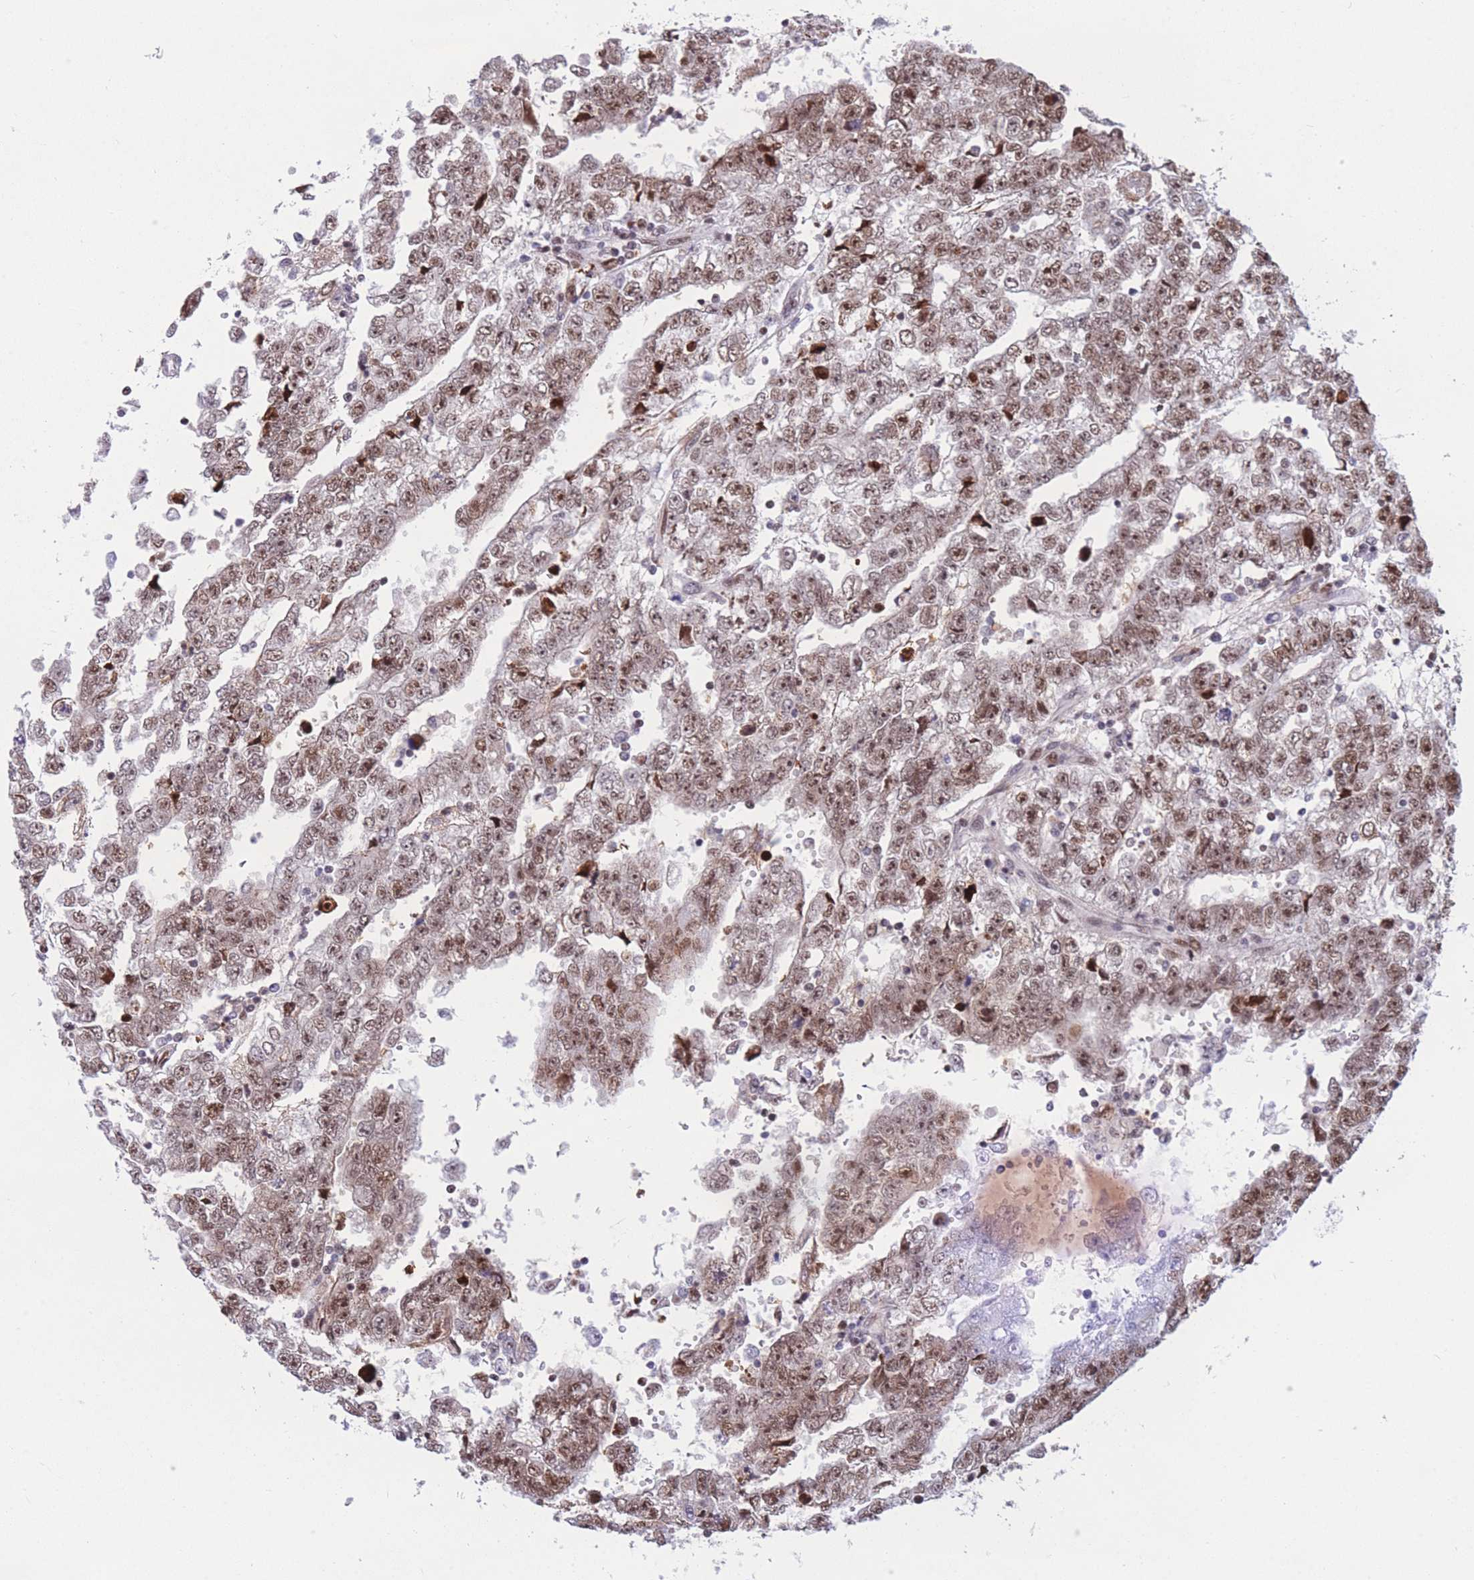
{"staining": {"intensity": "moderate", "quantity": ">75%", "location": "nuclear"}, "tissue": "testis cancer", "cell_type": "Tumor cells", "image_type": "cancer", "snomed": [{"axis": "morphology", "description": "Carcinoma, Embryonal, NOS"}, {"axis": "topography", "description": "Testis"}], "caption": "This image exhibits immunohistochemistry (IHC) staining of testis embryonal carcinoma, with medium moderate nuclear expression in about >75% of tumor cells.", "gene": "DNAJC3", "patient": {"sex": "male", "age": 25}}